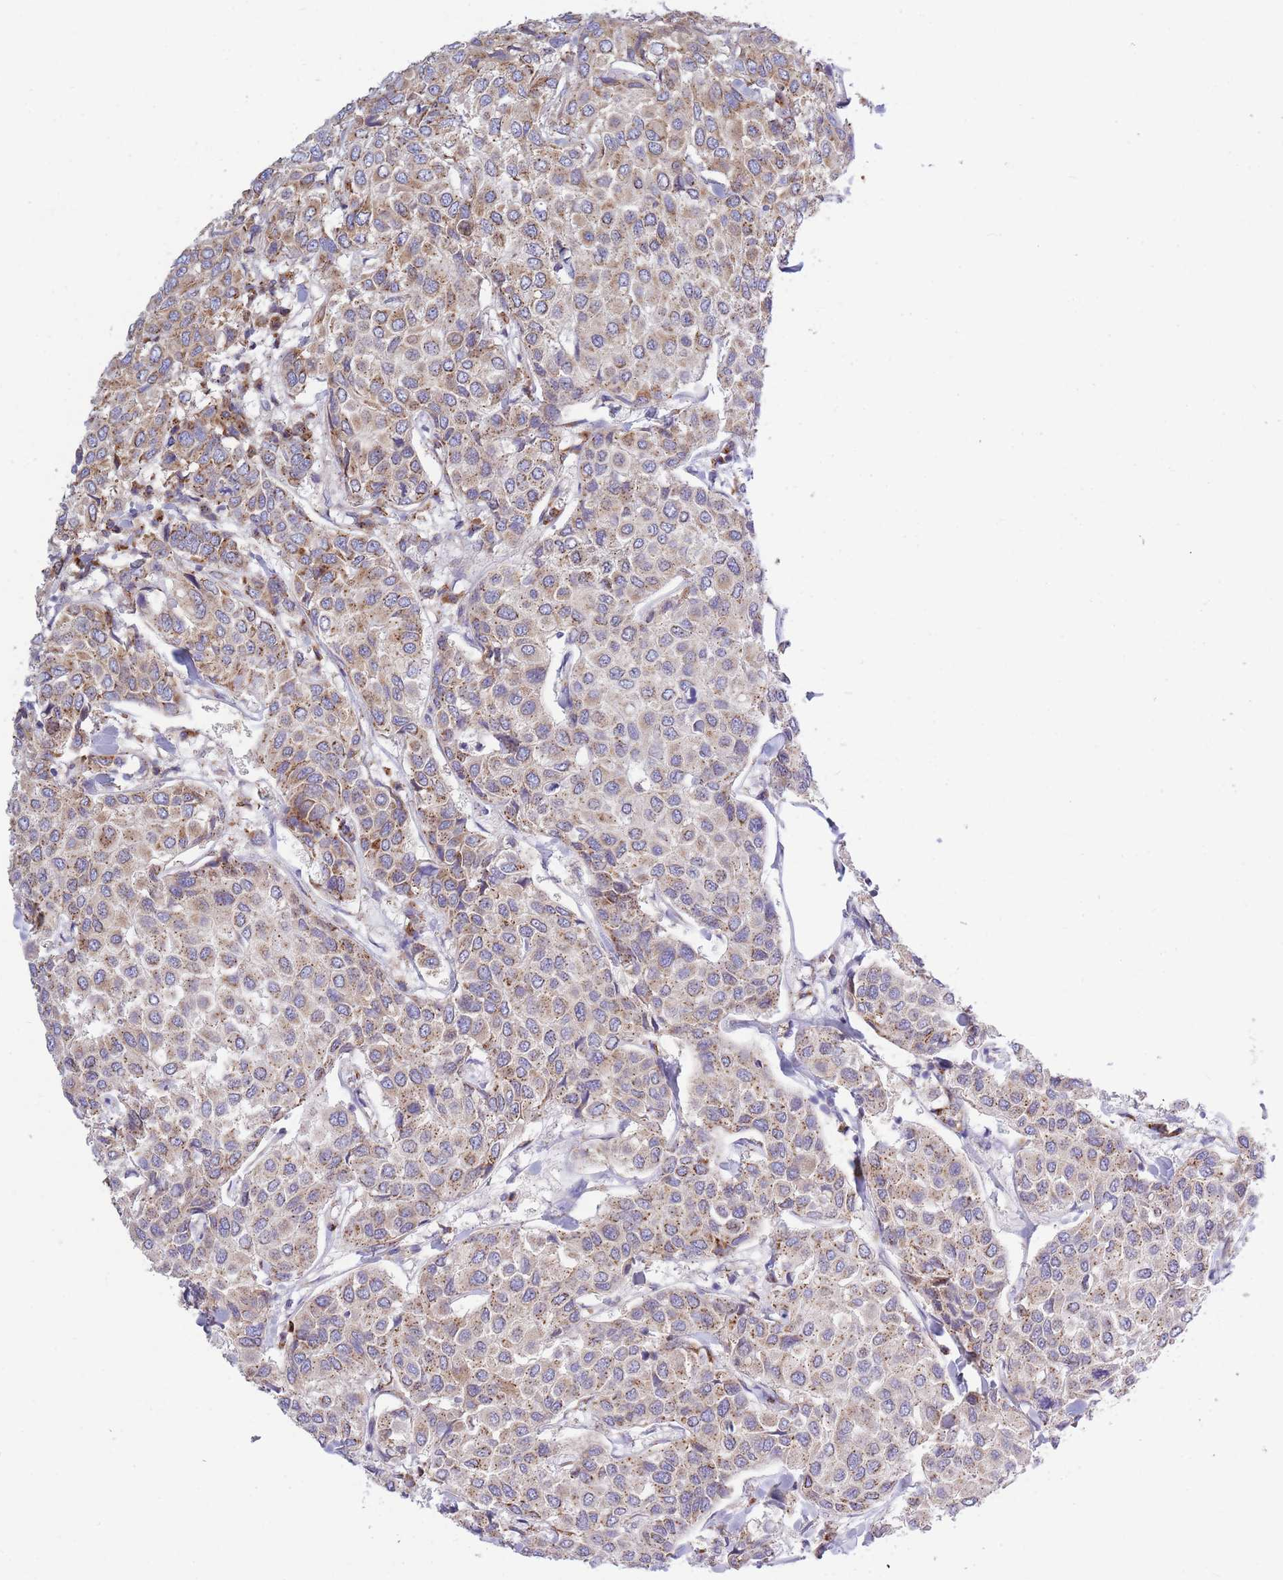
{"staining": {"intensity": "moderate", "quantity": "25%-75%", "location": "cytoplasmic/membranous"}, "tissue": "breast cancer", "cell_type": "Tumor cells", "image_type": "cancer", "snomed": [{"axis": "morphology", "description": "Duct carcinoma"}, {"axis": "topography", "description": "Breast"}], "caption": "The photomicrograph shows immunohistochemical staining of intraductal carcinoma (breast). There is moderate cytoplasmic/membranous staining is appreciated in approximately 25%-75% of tumor cells. The protein is stained brown, and the nuclei are stained in blue (DAB (3,3'-diaminobenzidine) IHC with brightfield microscopy, high magnification).", "gene": "COPG2", "patient": {"sex": "female", "age": 55}}